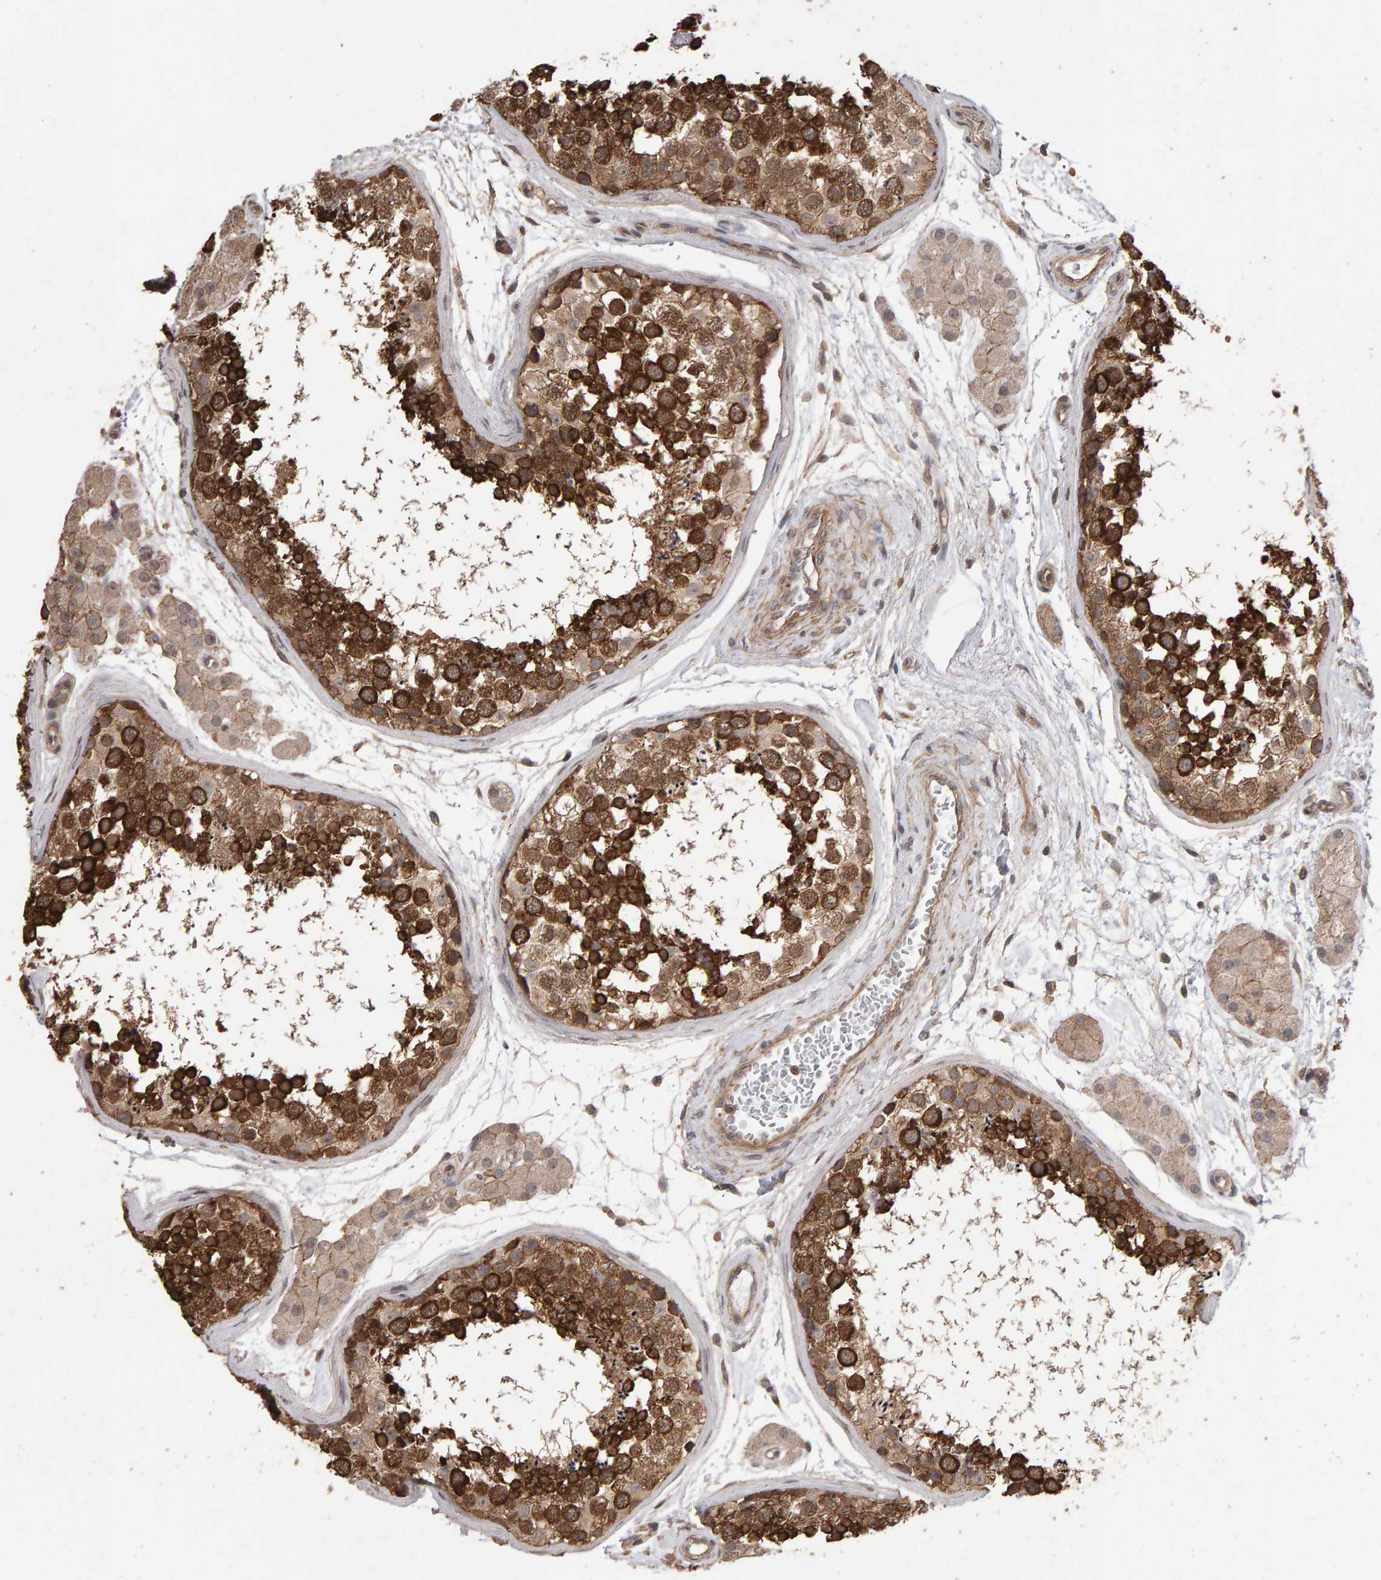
{"staining": {"intensity": "strong", "quantity": ">75%", "location": "cytoplasmic/membranous"}, "tissue": "testis", "cell_type": "Cells in seminiferous ducts", "image_type": "normal", "snomed": [{"axis": "morphology", "description": "Normal tissue, NOS"}, {"axis": "topography", "description": "Testis"}], "caption": "A brown stain shows strong cytoplasmic/membranous positivity of a protein in cells in seminiferous ducts of normal human testis.", "gene": "SCRIB", "patient": {"sex": "male", "age": 56}}